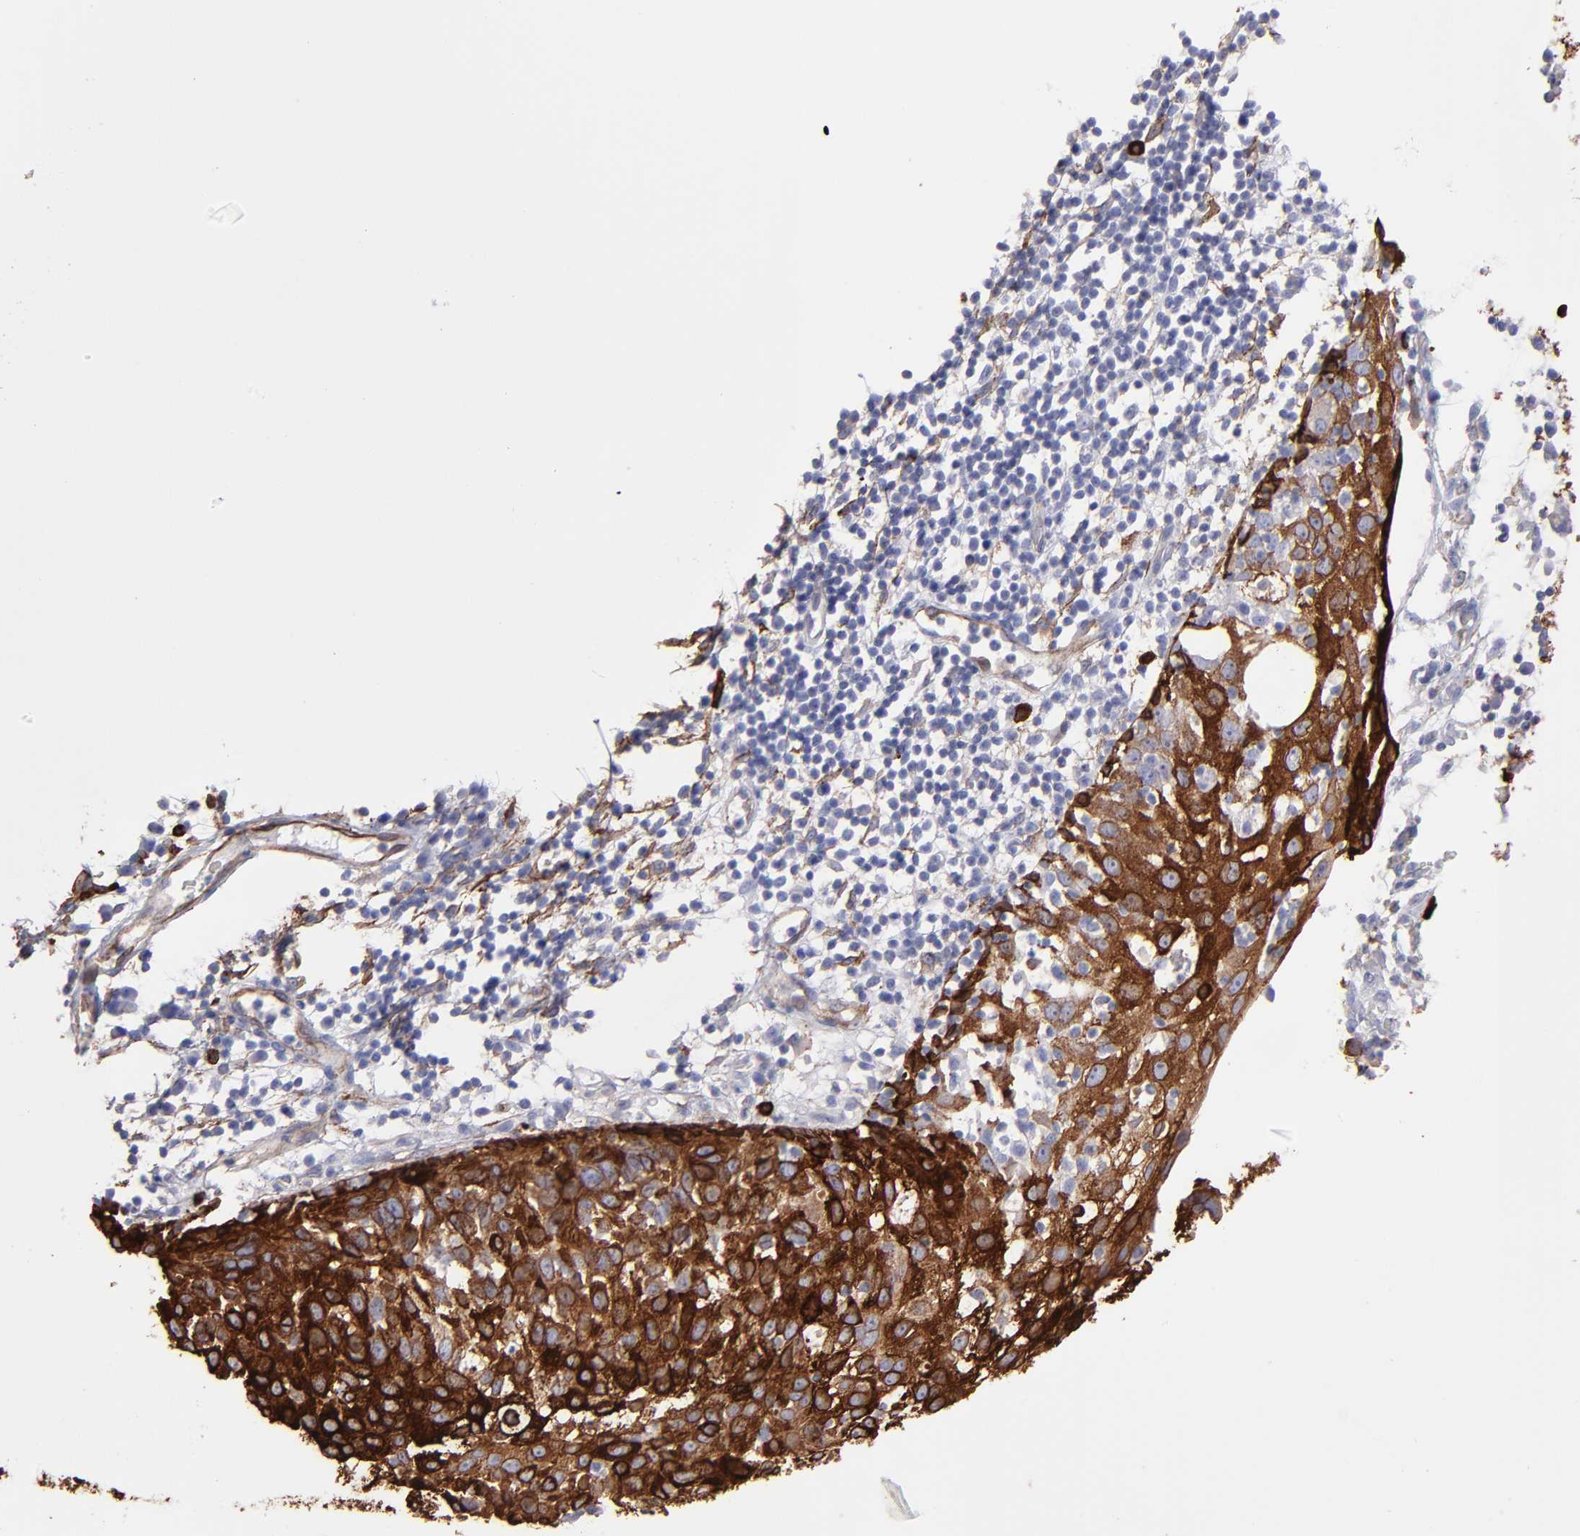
{"staining": {"intensity": "strong", "quantity": ">75%", "location": "cytoplasmic/membranous"}, "tissue": "skin cancer", "cell_type": "Tumor cells", "image_type": "cancer", "snomed": [{"axis": "morphology", "description": "Squamous cell carcinoma, NOS"}, {"axis": "topography", "description": "Skin"}], "caption": "A brown stain shows strong cytoplasmic/membranous positivity of a protein in human skin squamous cell carcinoma tumor cells.", "gene": "AHNAK2", "patient": {"sex": "male", "age": 87}}